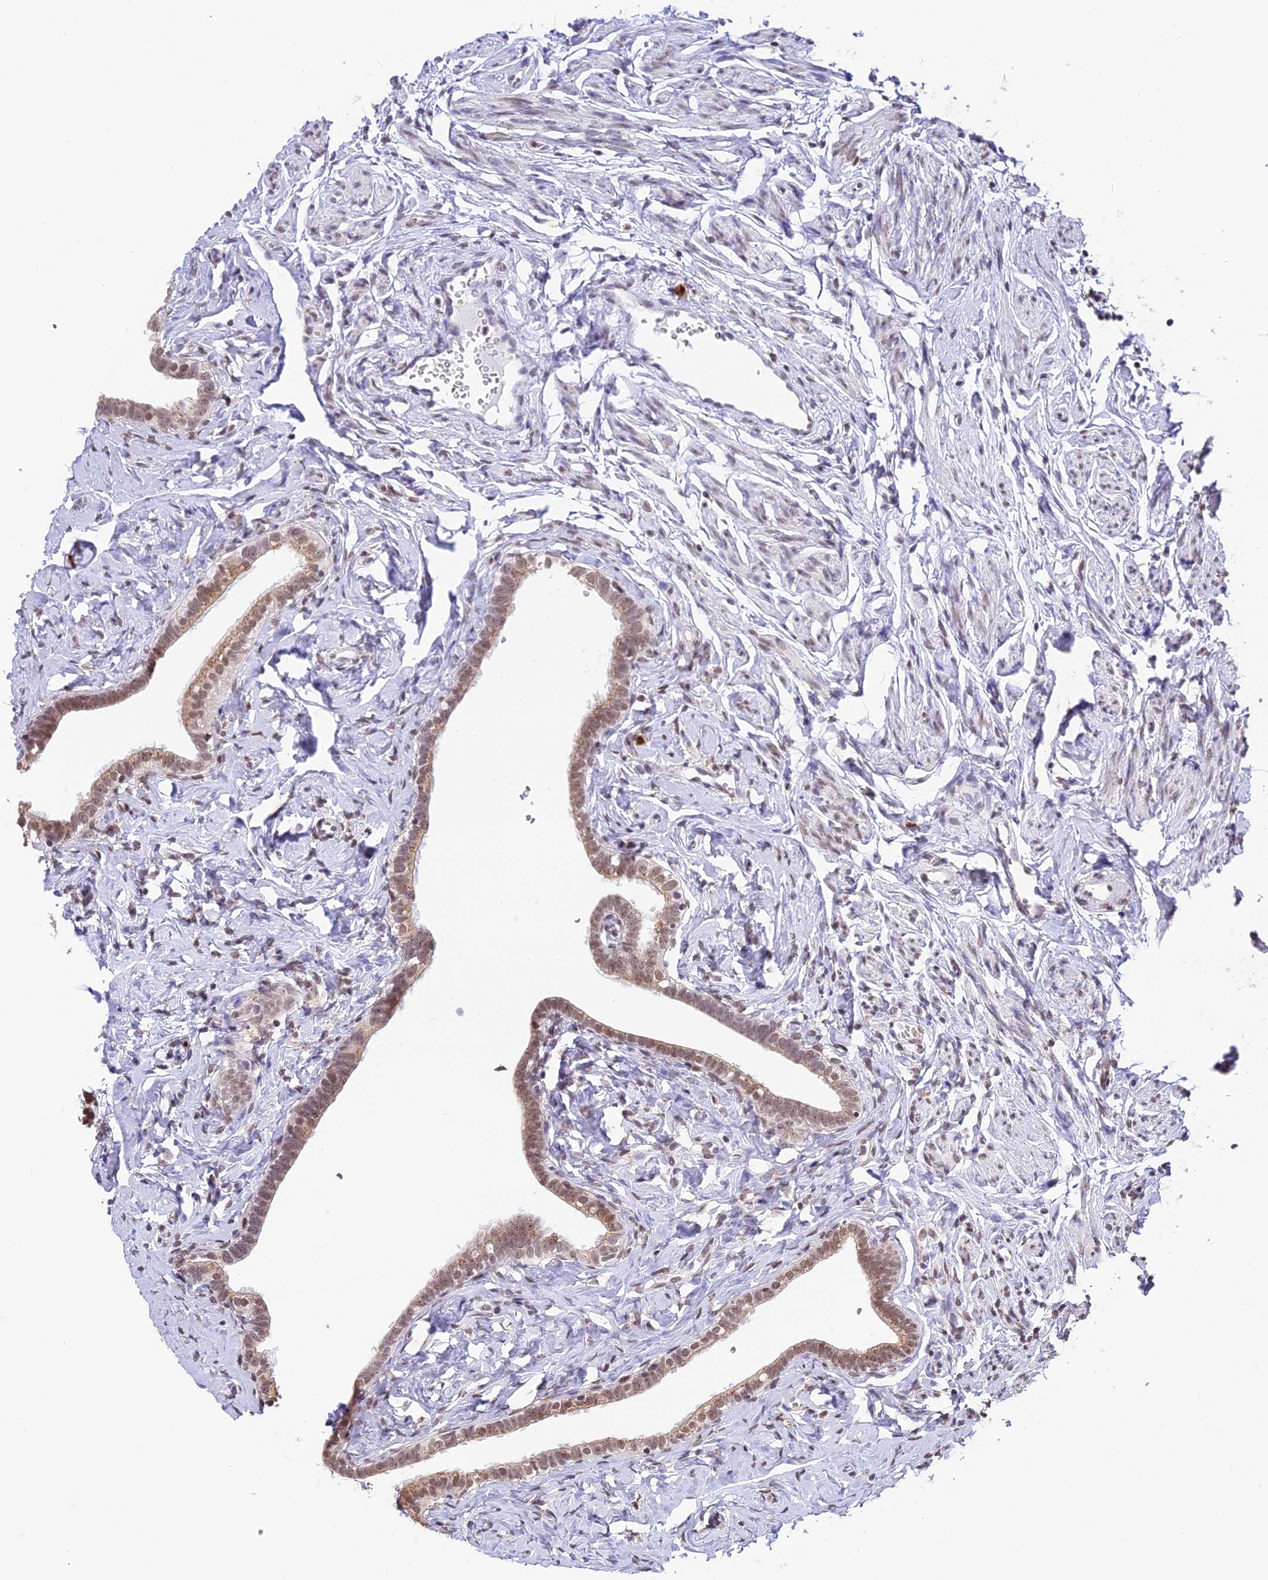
{"staining": {"intensity": "moderate", "quantity": ">75%", "location": "cytoplasmic/membranous,nuclear"}, "tissue": "fallopian tube", "cell_type": "Glandular cells", "image_type": "normal", "snomed": [{"axis": "morphology", "description": "Normal tissue, NOS"}, {"axis": "topography", "description": "Fallopian tube"}], "caption": "IHC (DAB (3,3'-diaminobenzidine)) staining of normal fallopian tube shows moderate cytoplasmic/membranous,nuclear protein staining in about >75% of glandular cells.", "gene": "HEATR5B", "patient": {"sex": "female", "age": 66}}